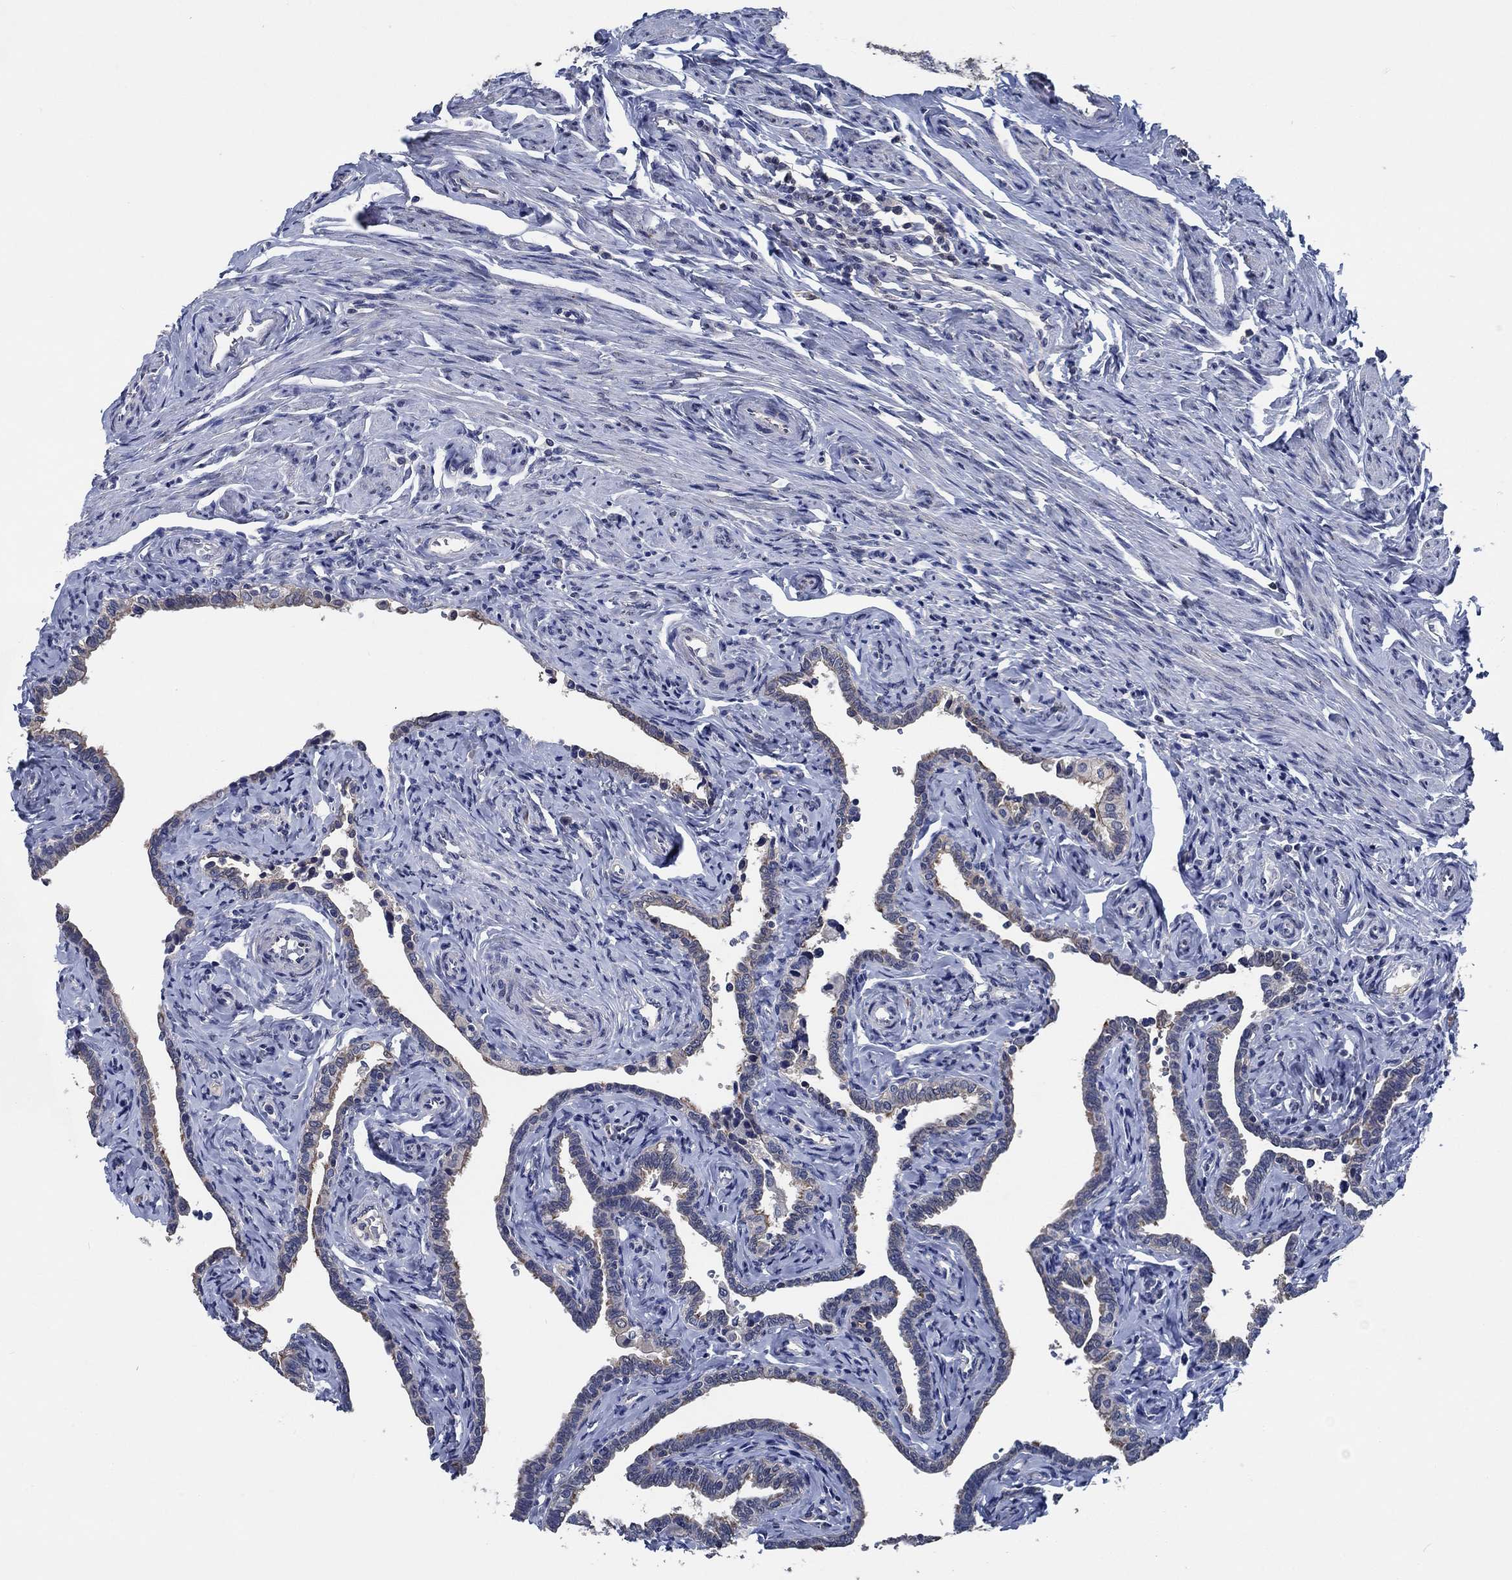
{"staining": {"intensity": "moderate", "quantity": "<25%", "location": "cytoplasmic/membranous"}, "tissue": "fallopian tube", "cell_type": "Glandular cells", "image_type": "normal", "snomed": [{"axis": "morphology", "description": "Normal tissue, NOS"}, {"axis": "topography", "description": "Fallopian tube"}, {"axis": "topography", "description": "Ovary"}], "caption": "Immunohistochemical staining of benign human fallopian tube exhibits moderate cytoplasmic/membranous protein positivity in approximately <25% of glandular cells.", "gene": "OBSCN", "patient": {"sex": "female", "age": 54}}